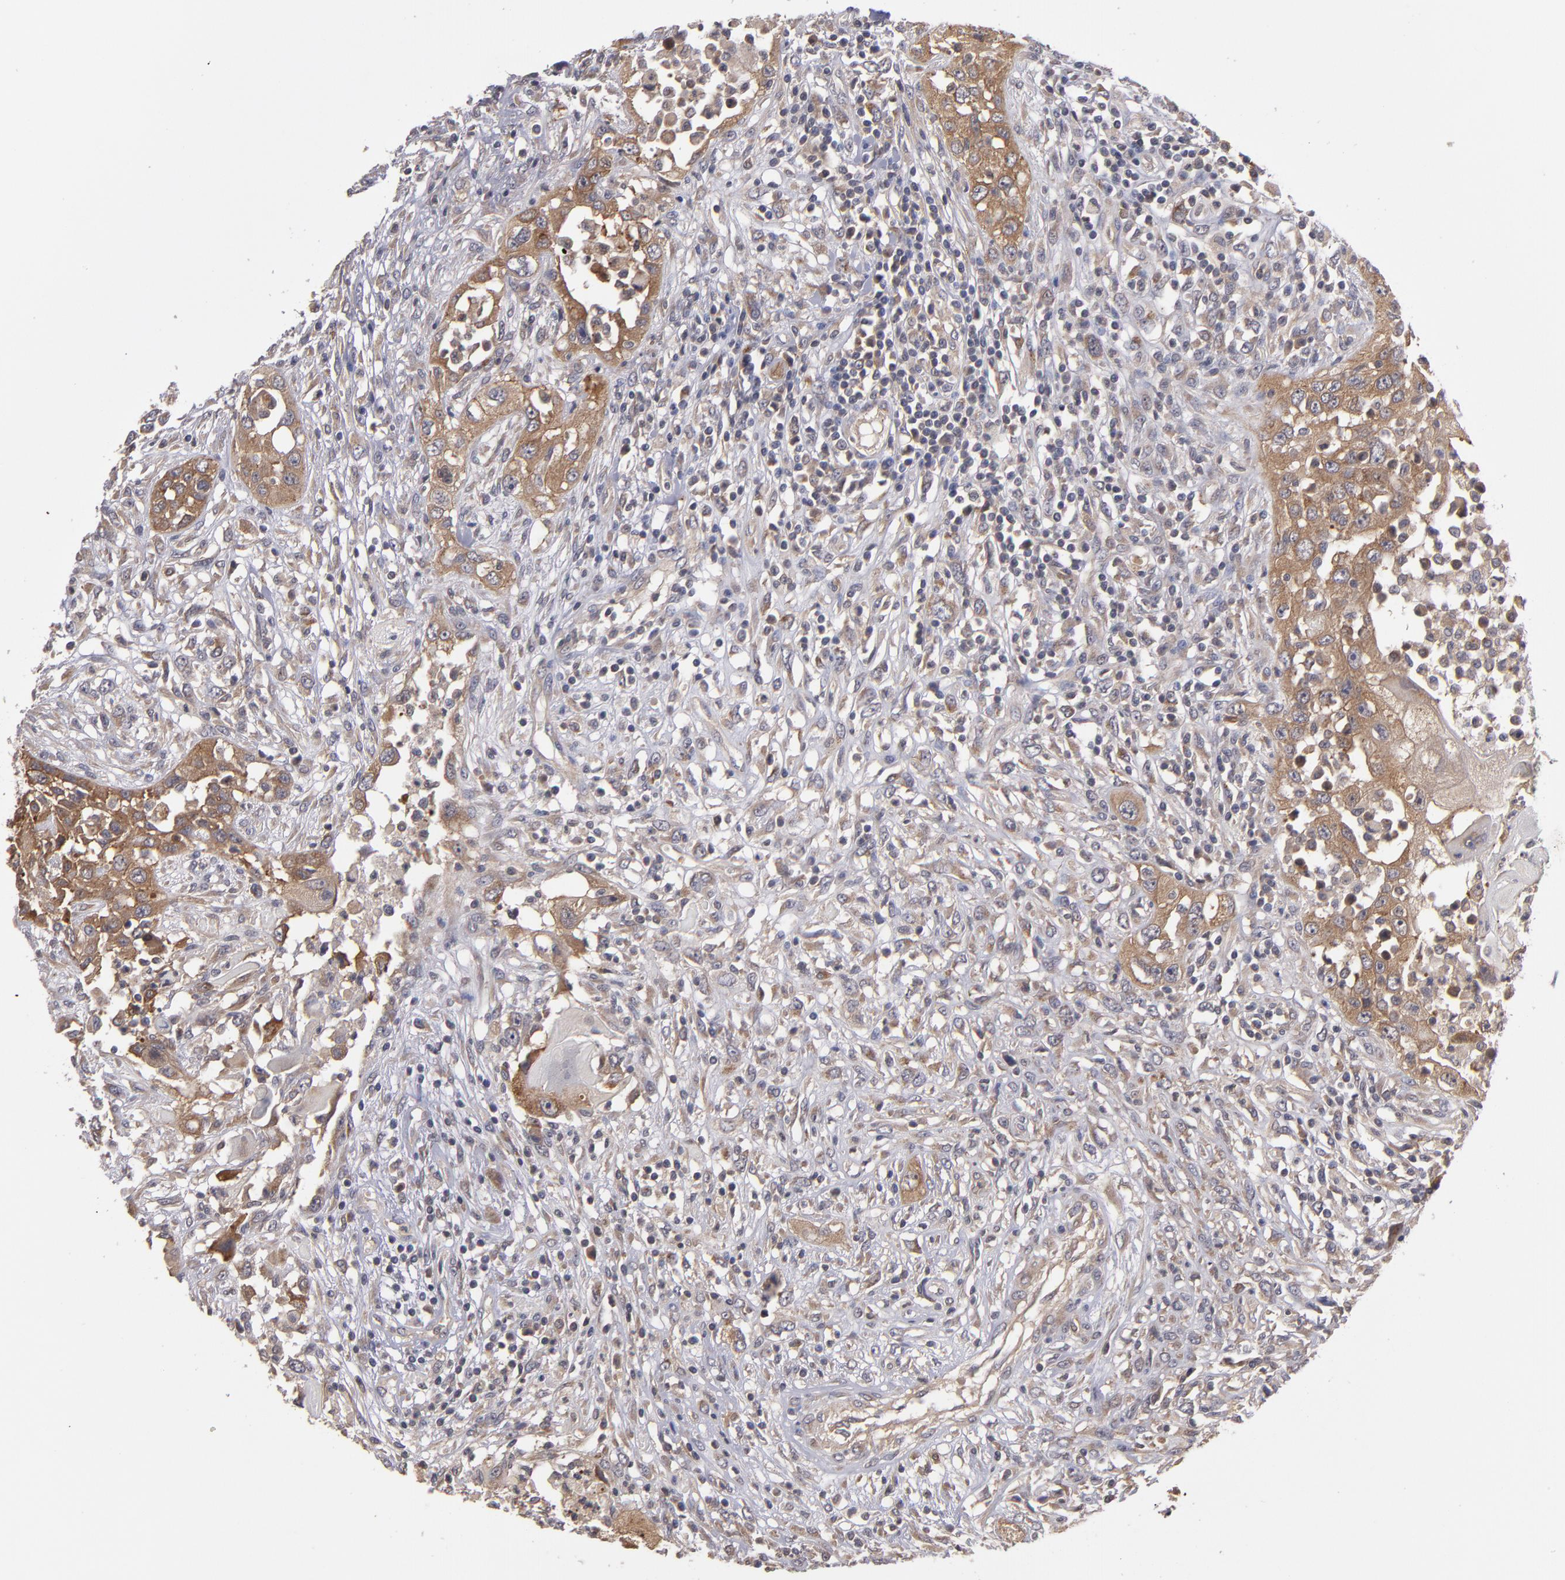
{"staining": {"intensity": "moderate", "quantity": ">75%", "location": "cytoplasmic/membranous"}, "tissue": "head and neck cancer", "cell_type": "Tumor cells", "image_type": "cancer", "snomed": [{"axis": "morphology", "description": "Neoplasm, malignant, NOS"}, {"axis": "topography", "description": "Salivary gland"}, {"axis": "topography", "description": "Head-Neck"}], "caption": "IHC image of head and neck neoplasm (malignant) stained for a protein (brown), which demonstrates medium levels of moderate cytoplasmic/membranous expression in about >75% of tumor cells.", "gene": "CTSO", "patient": {"sex": "male", "age": 43}}